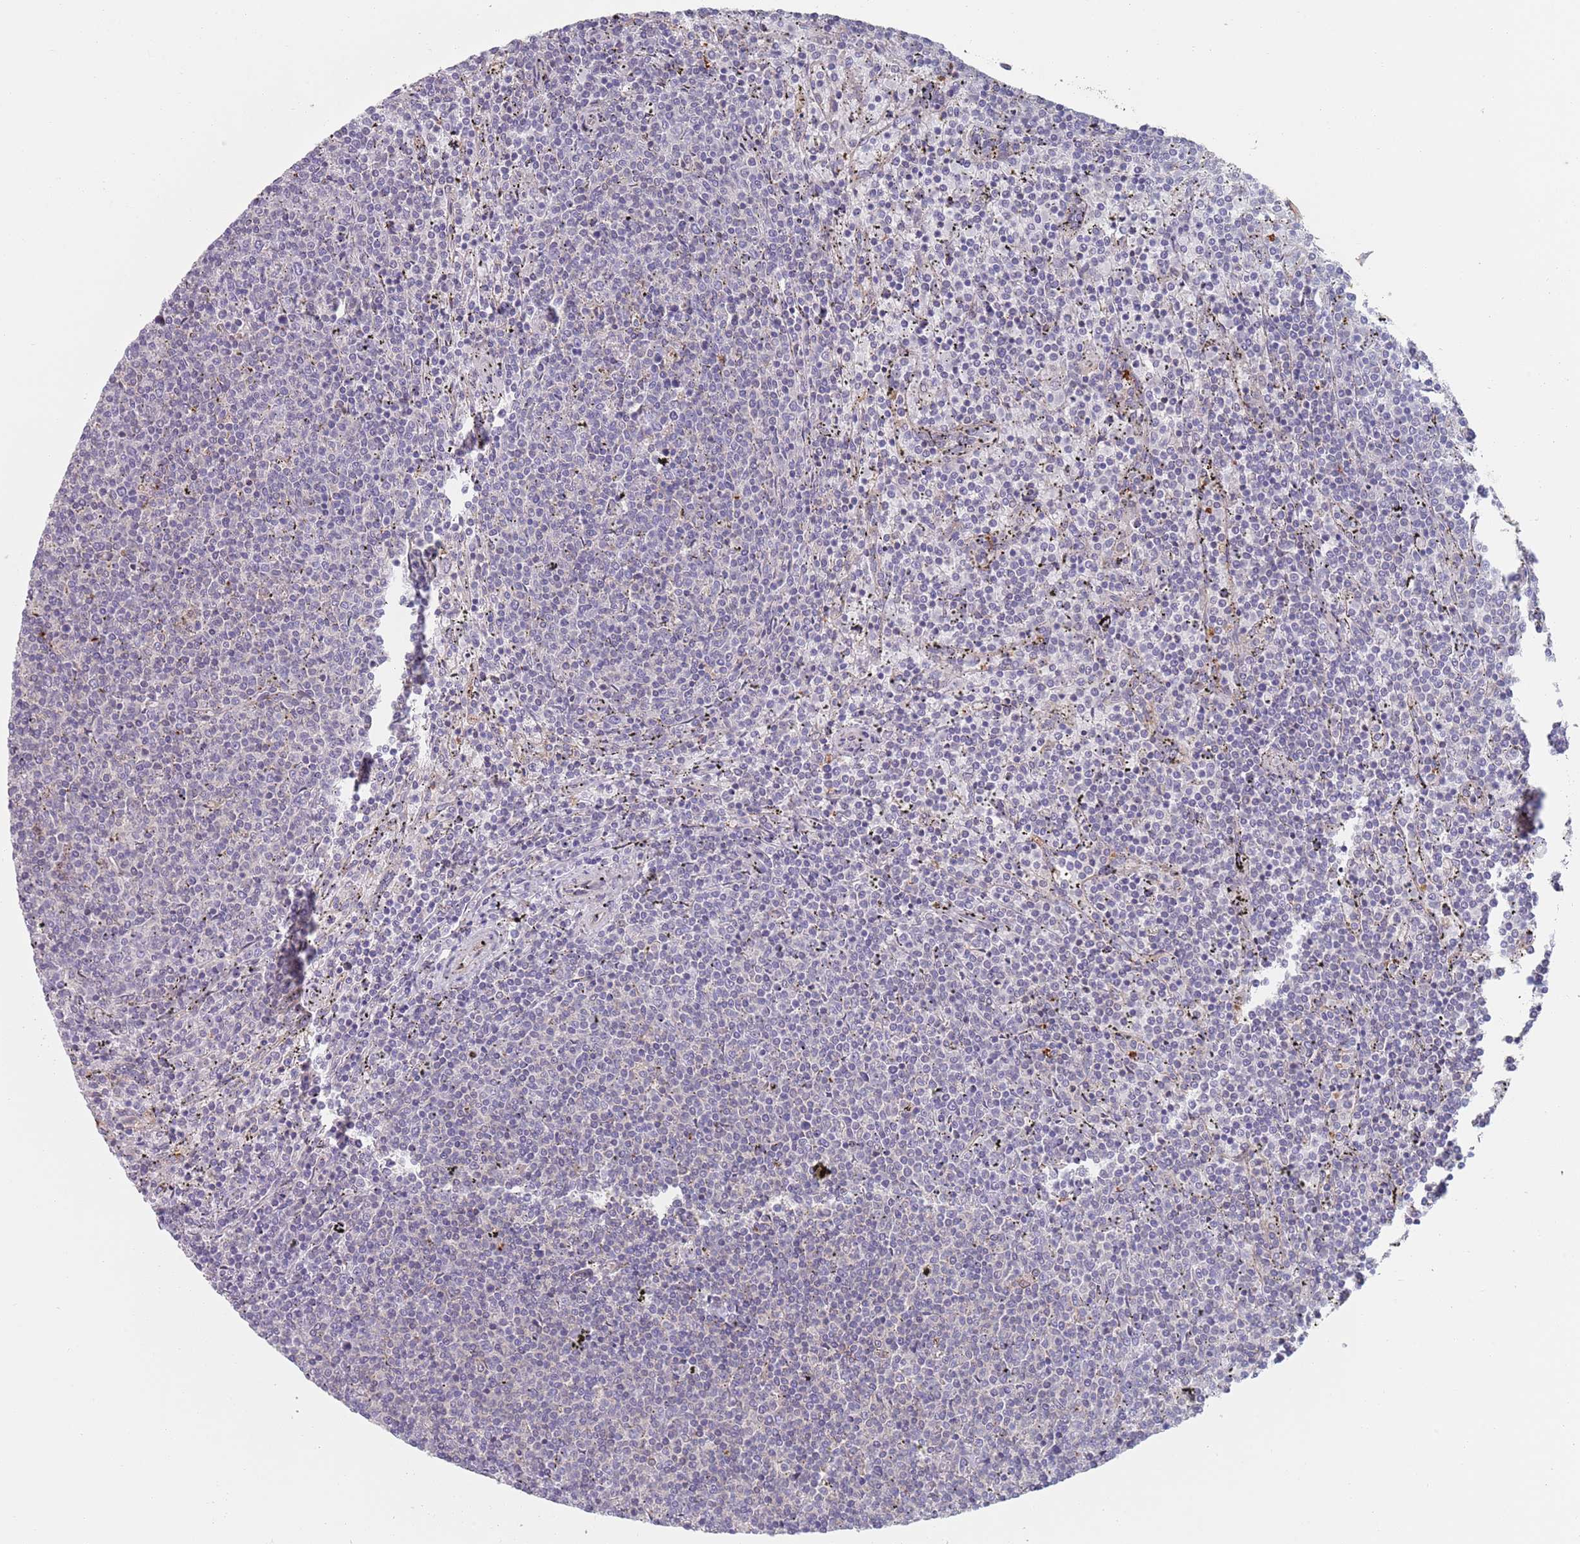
{"staining": {"intensity": "negative", "quantity": "none", "location": "none"}, "tissue": "lymphoma", "cell_type": "Tumor cells", "image_type": "cancer", "snomed": [{"axis": "morphology", "description": "Malignant lymphoma, non-Hodgkin's type, Low grade"}, {"axis": "topography", "description": "Spleen"}], "caption": "This is a photomicrograph of IHC staining of lymphoma, which shows no expression in tumor cells.", "gene": "APPL2", "patient": {"sex": "female", "age": 50}}